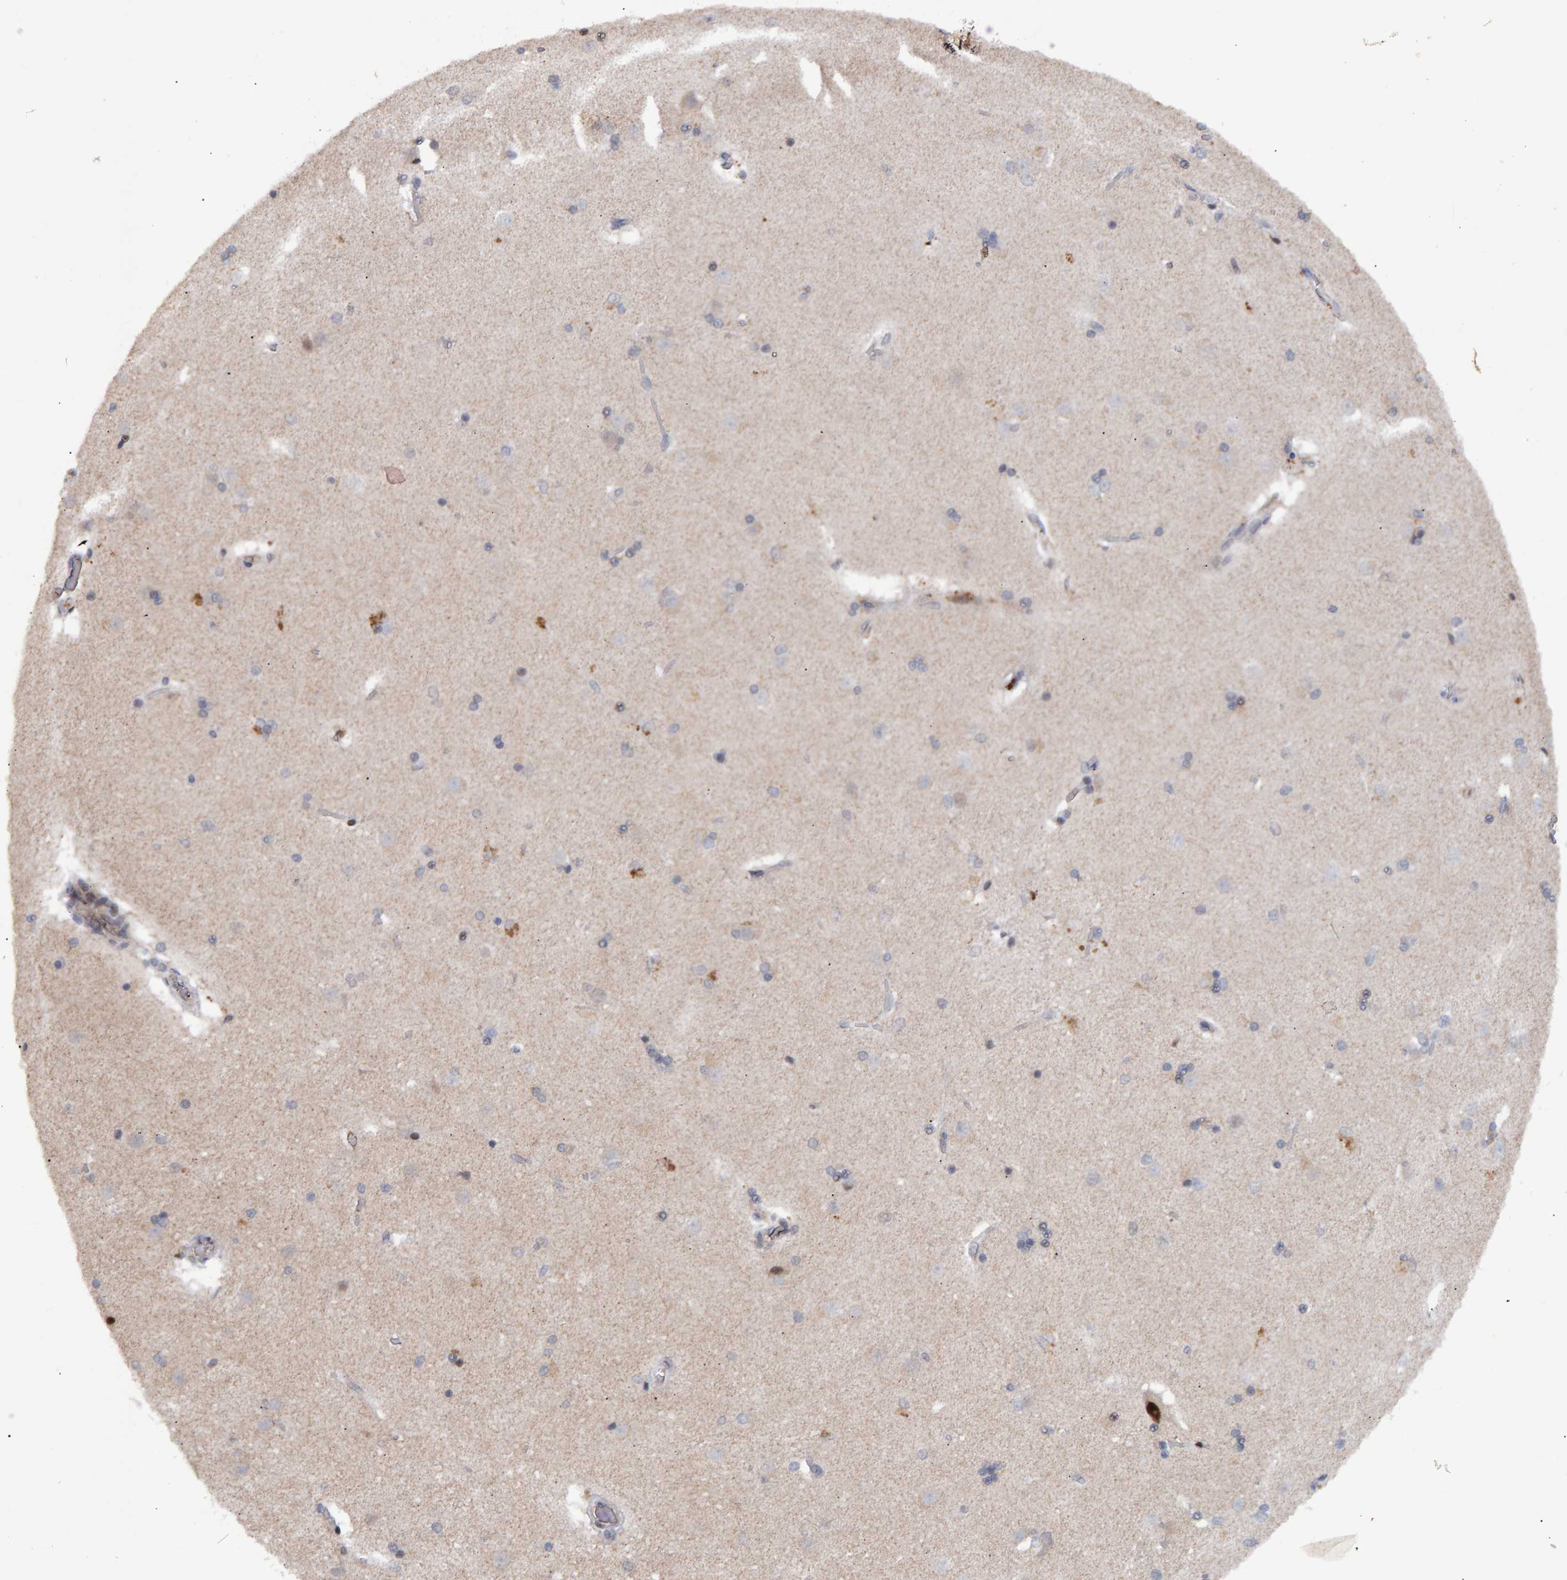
{"staining": {"intensity": "weak", "quantity": "<25%", "location": "nuclear"}, "tissue": "caudate", "cell_type": "Glial cells", "image_type": "normal", "snomed": [{"axis": "morphology", "description": "Normal tissue, NOS"}, {"axis": "topography", "description": "Lateral ventricle wall"}], "caption": "DAB (3,3'-diaminobenzidine) immunohistochemical staining of normal human caudate demonstrates no significant expression in glial cells.", "gene": "ESRP1", "patient": {"sex": "female", "age": 19}}